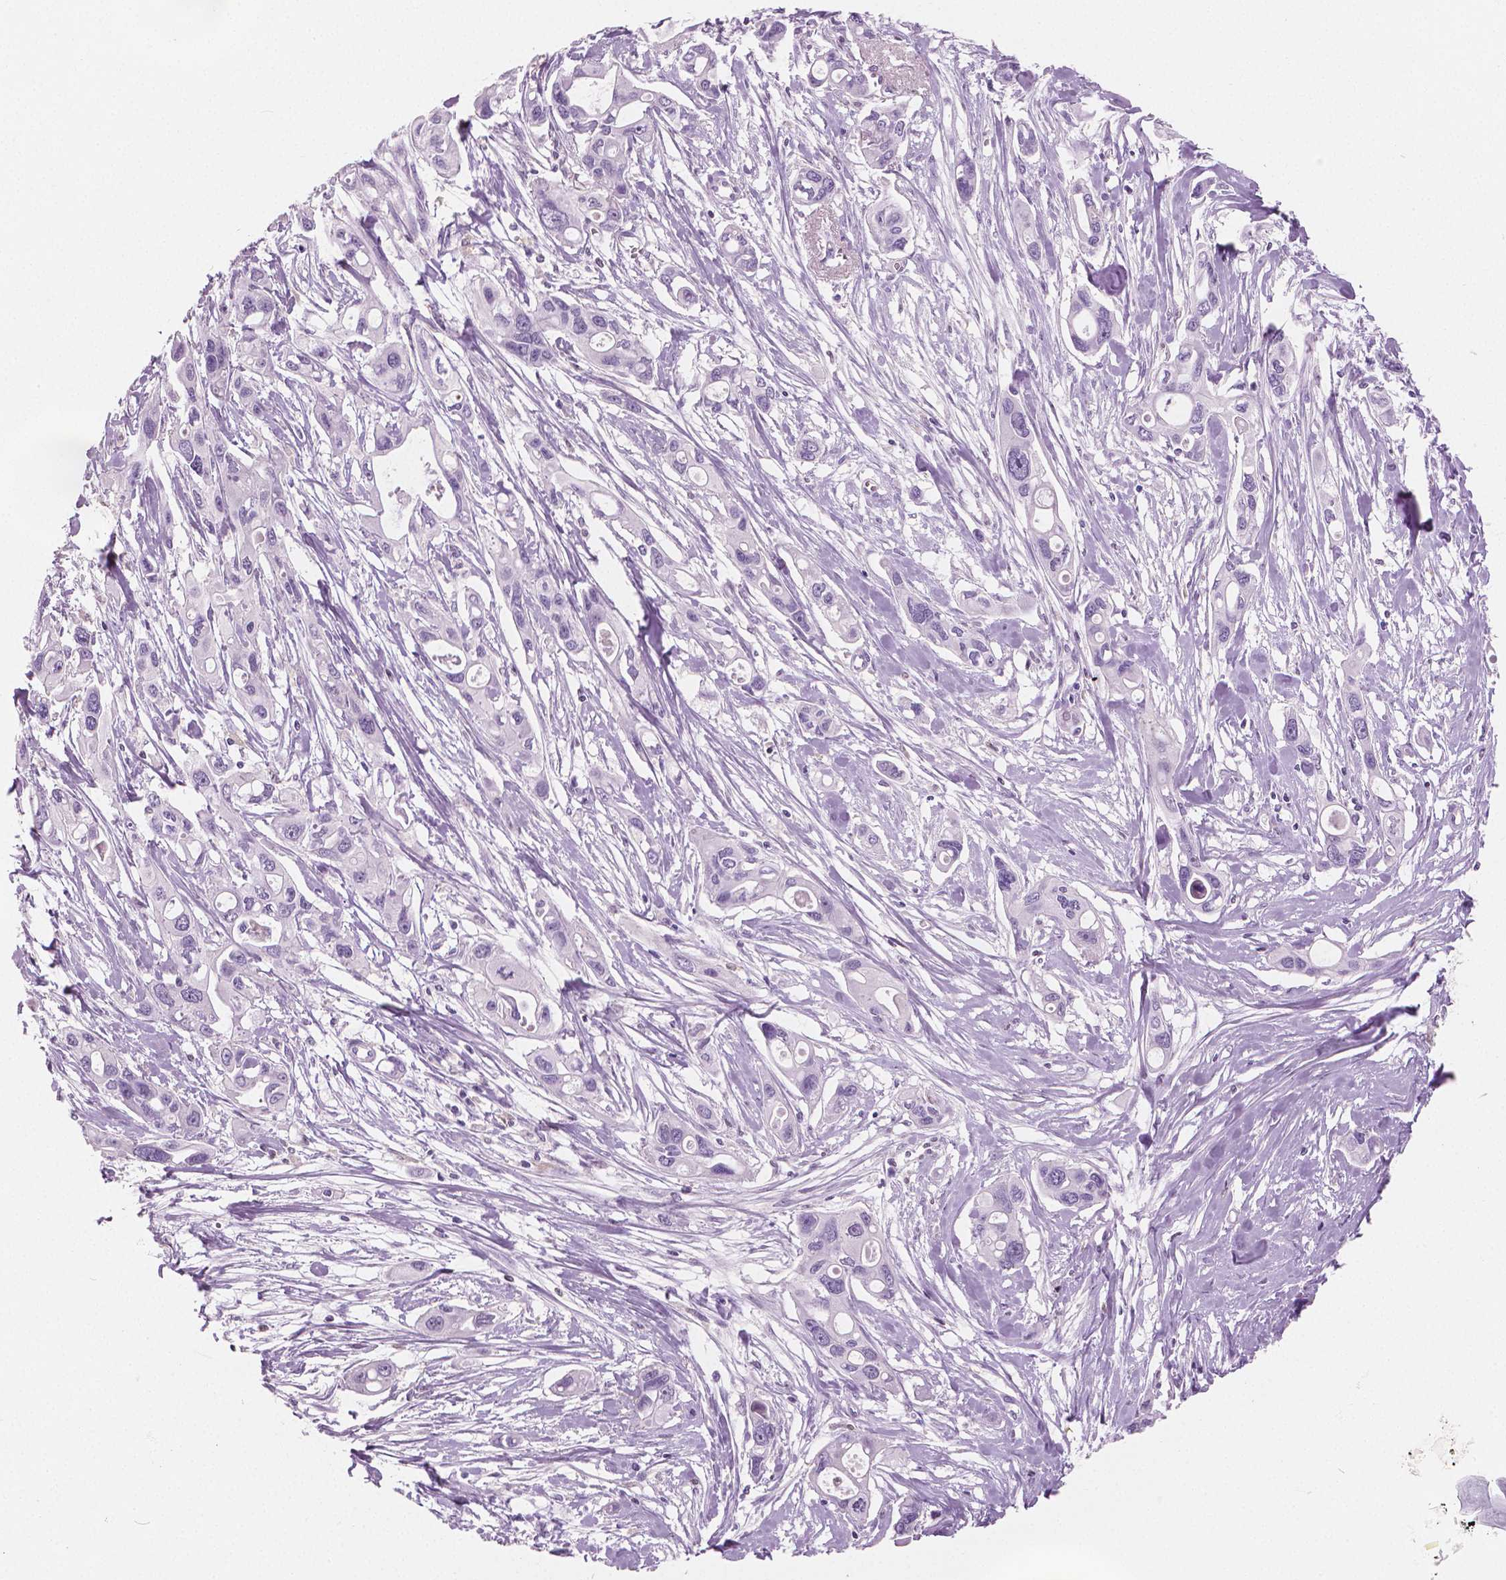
{"staining": {"intensity": "negative", "quantity": "none", "location": "none"}, "tissue": "pancreatic cancer", "cell_type": "Tumor cells", "image_type": "cancer", "snomed": [{"axis": "morphology", "description": "Adenocarcinoma, NOS"}, {"axis": "topography", "description": "Pancreas"}], "caption": "Immunohistochemistry photomicrograph of neoplastic tissue: human adenocarcinoma (pancreatic) stained with DAB demonstrates no significant protein expression in tumor cells.", "gene": "GALM", "patient": {"sex": "male", "age": 60}}